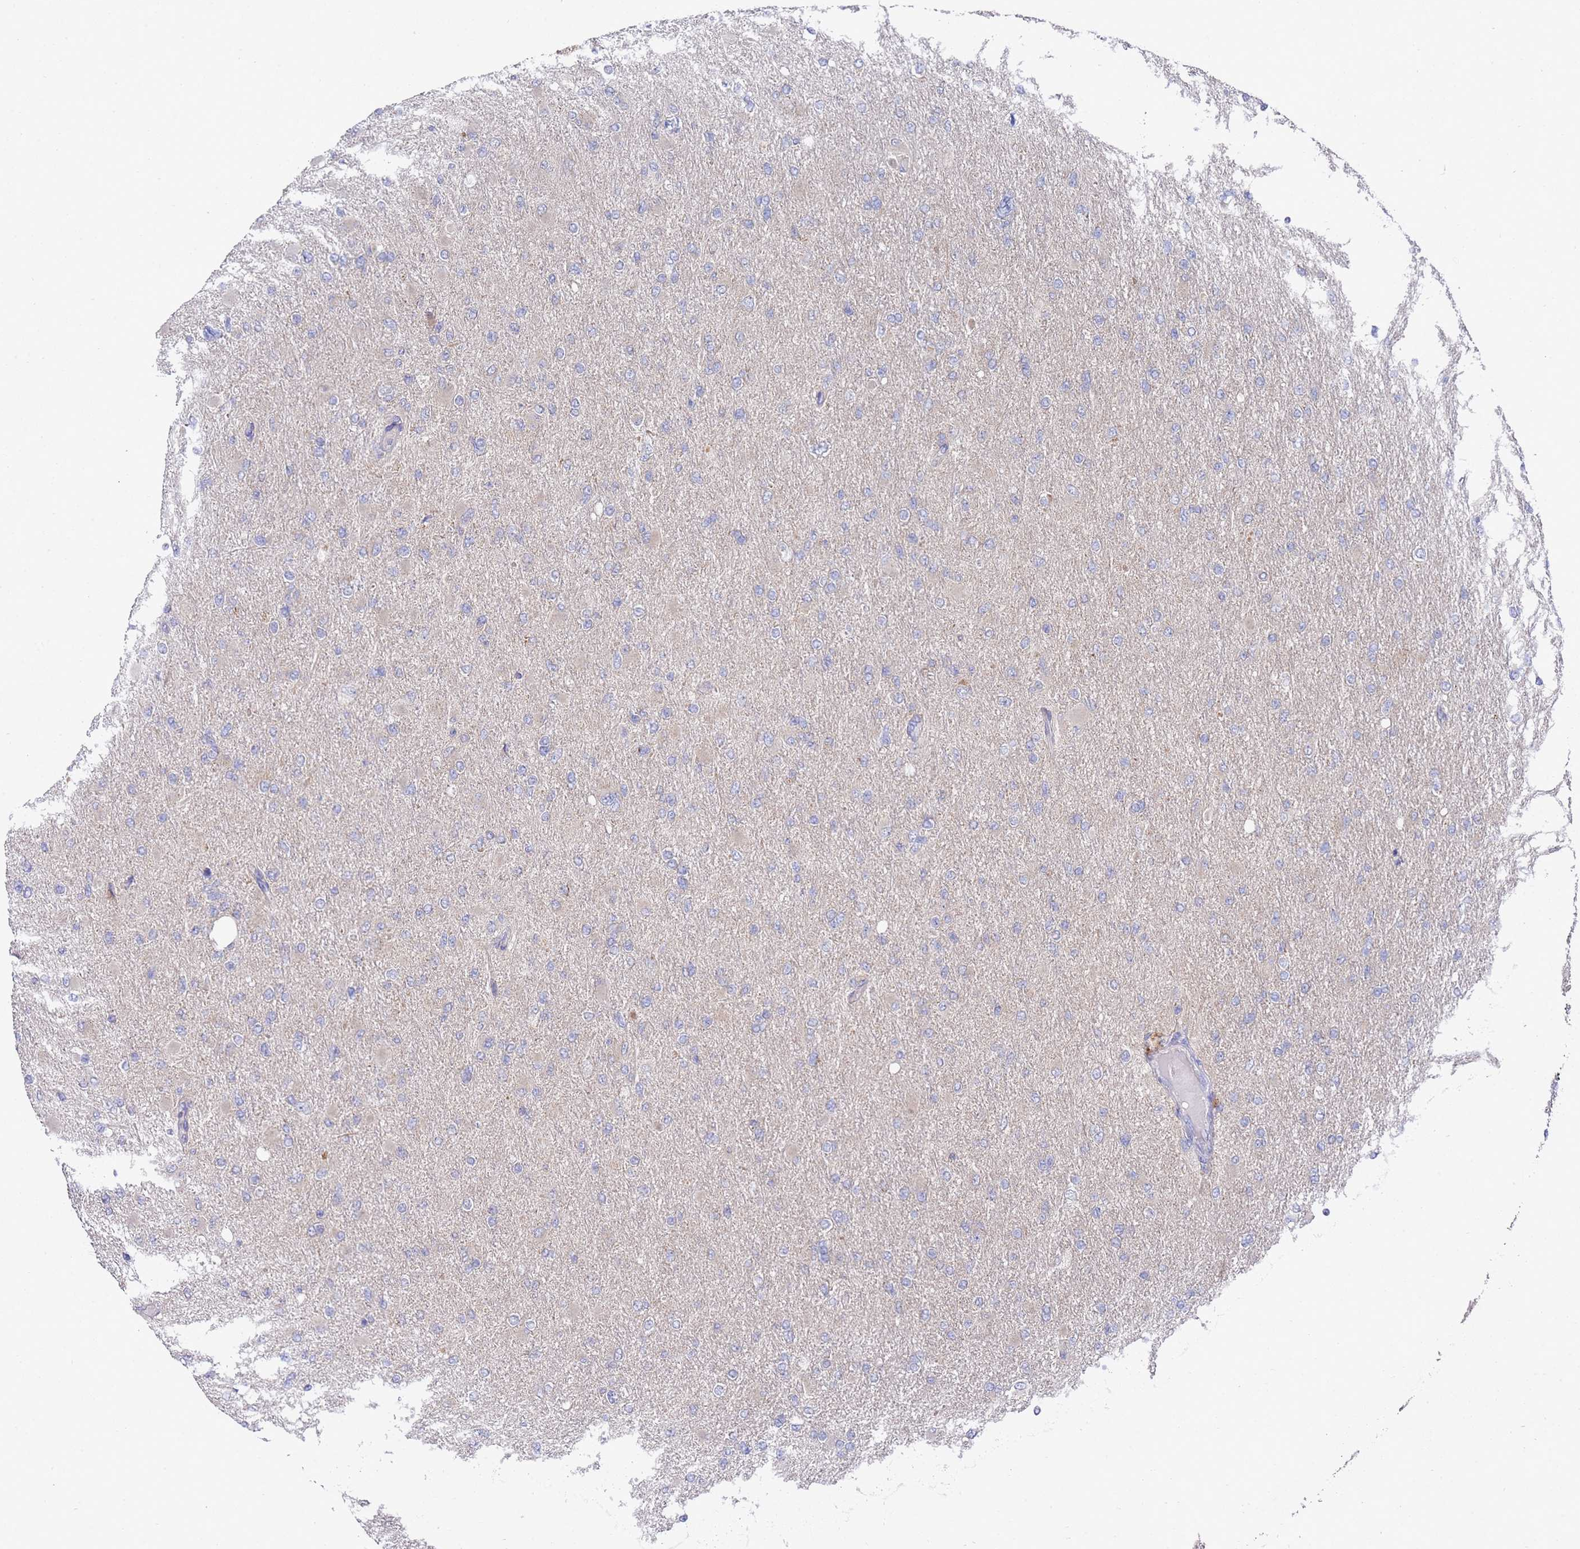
{"staining": {"intensity": "negative", "quantity": "none", "location": "none"}, "tissue": "glioma", "cell_type": "Tumor cells", "image_type": "cancer", "snomed": [{"axis": "morphology", "description": "Glioma, malignant, High grade"}, {"axis": "topography", "description": "Cerebral cortex"}], "caption": "A micrograph of glioma stained for a protein exhibits no brown staining in tumor cells.", "gene": "NPEPPS", "patient": {"sex": "female", "age": 36}}